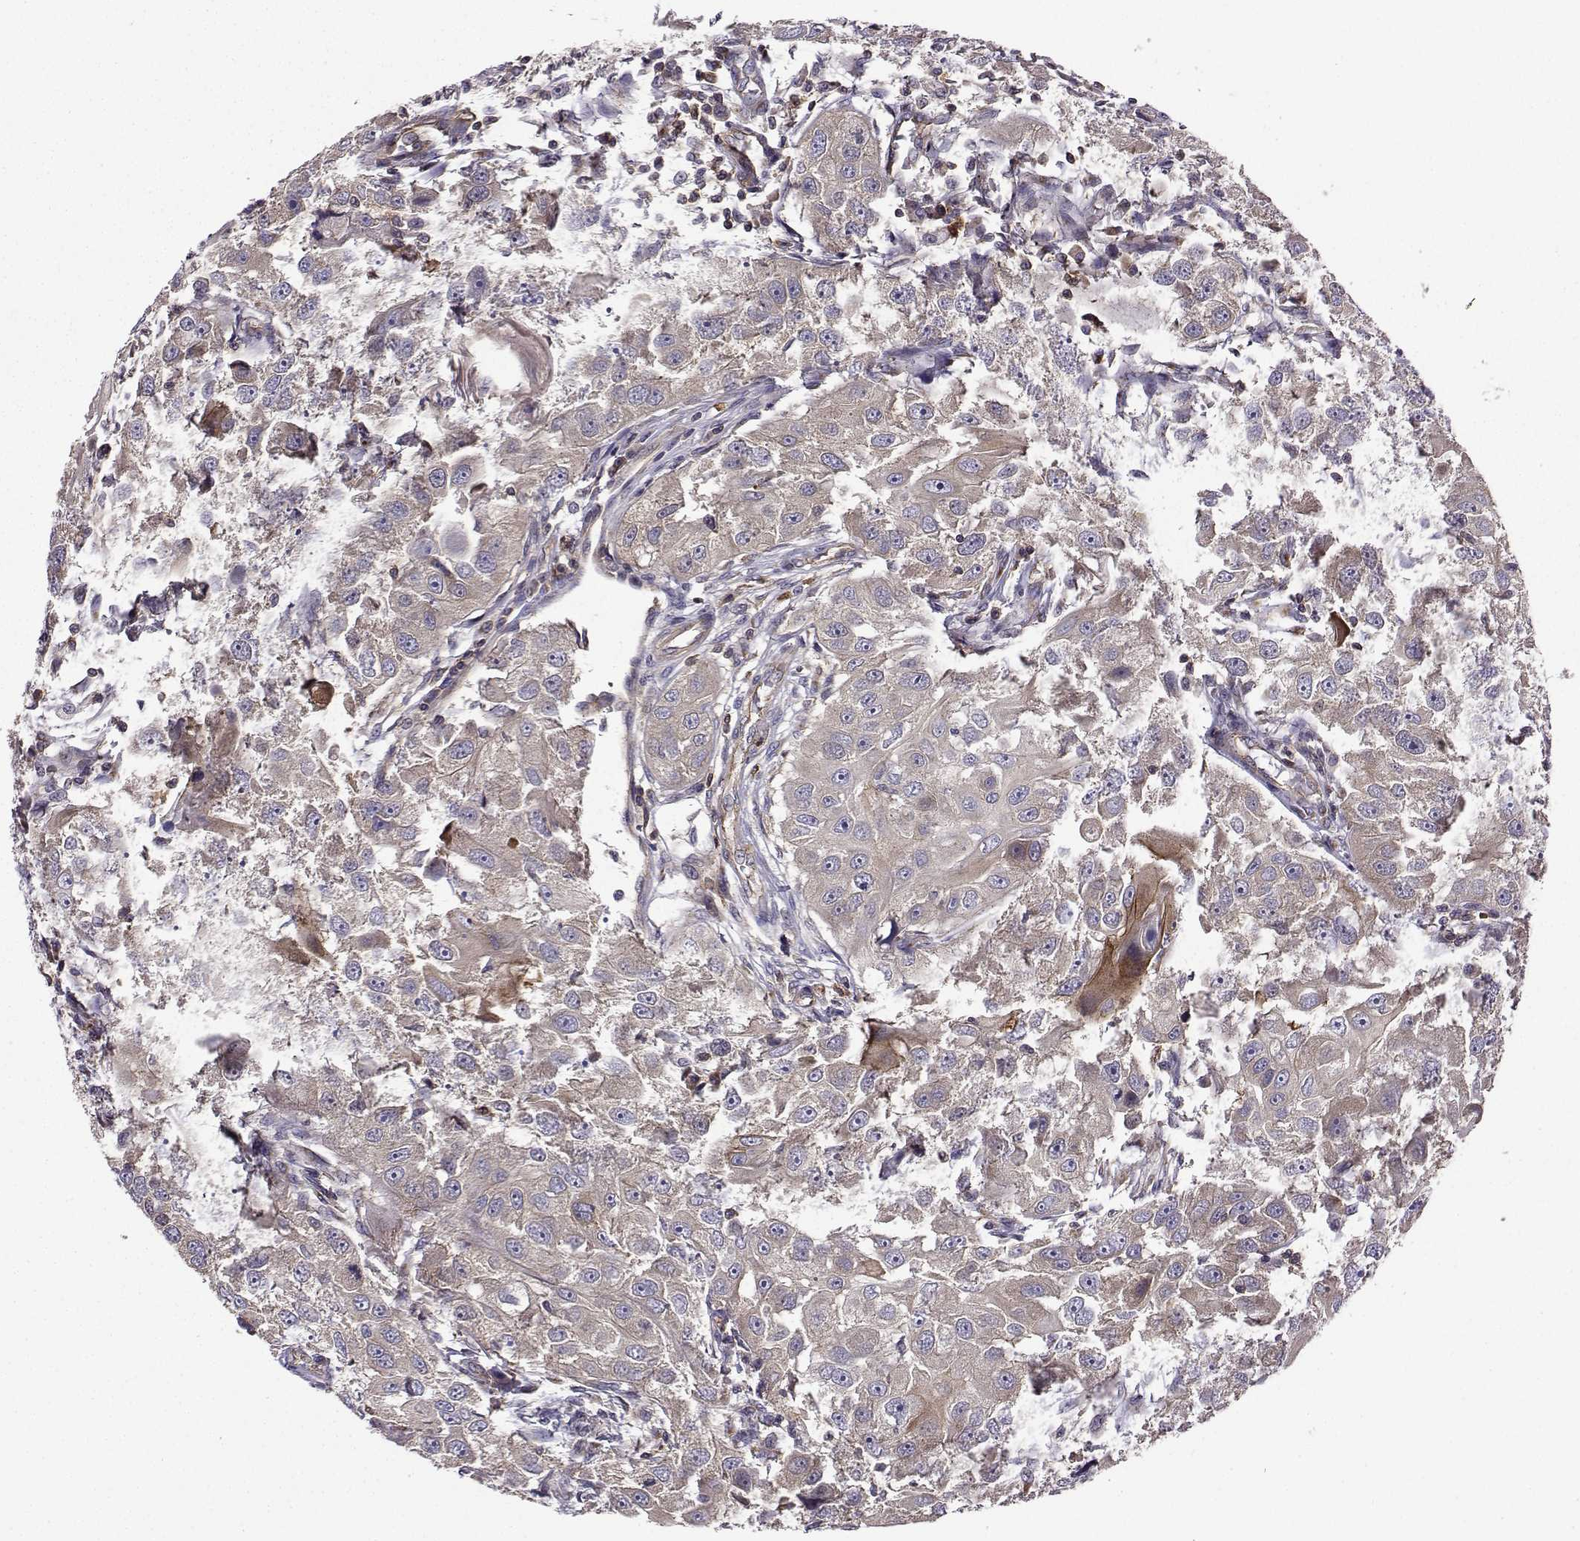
{"staining": {"intensity": "moderate", "quantity": "<25%", "location": "cytoplasmic/membranous"}, "tissue": "head and neck cancer", "cell_type": "Tumor cells", "image_type": "cancer", "snomed": [{"axis": "morphology", "description": "Squamous cell carcinoma, NOS"}, {"axis": "topography", "description": "Head-Neck"}], "caption": "This image reveals IHC staining of human squamous cell carcinoma (head and neck), with low moderate cytoplasmic/membranous expression in about <25% of tumor cells.", "gene": "ITGB8", "patient": {"sex": "male", "age": 51}}